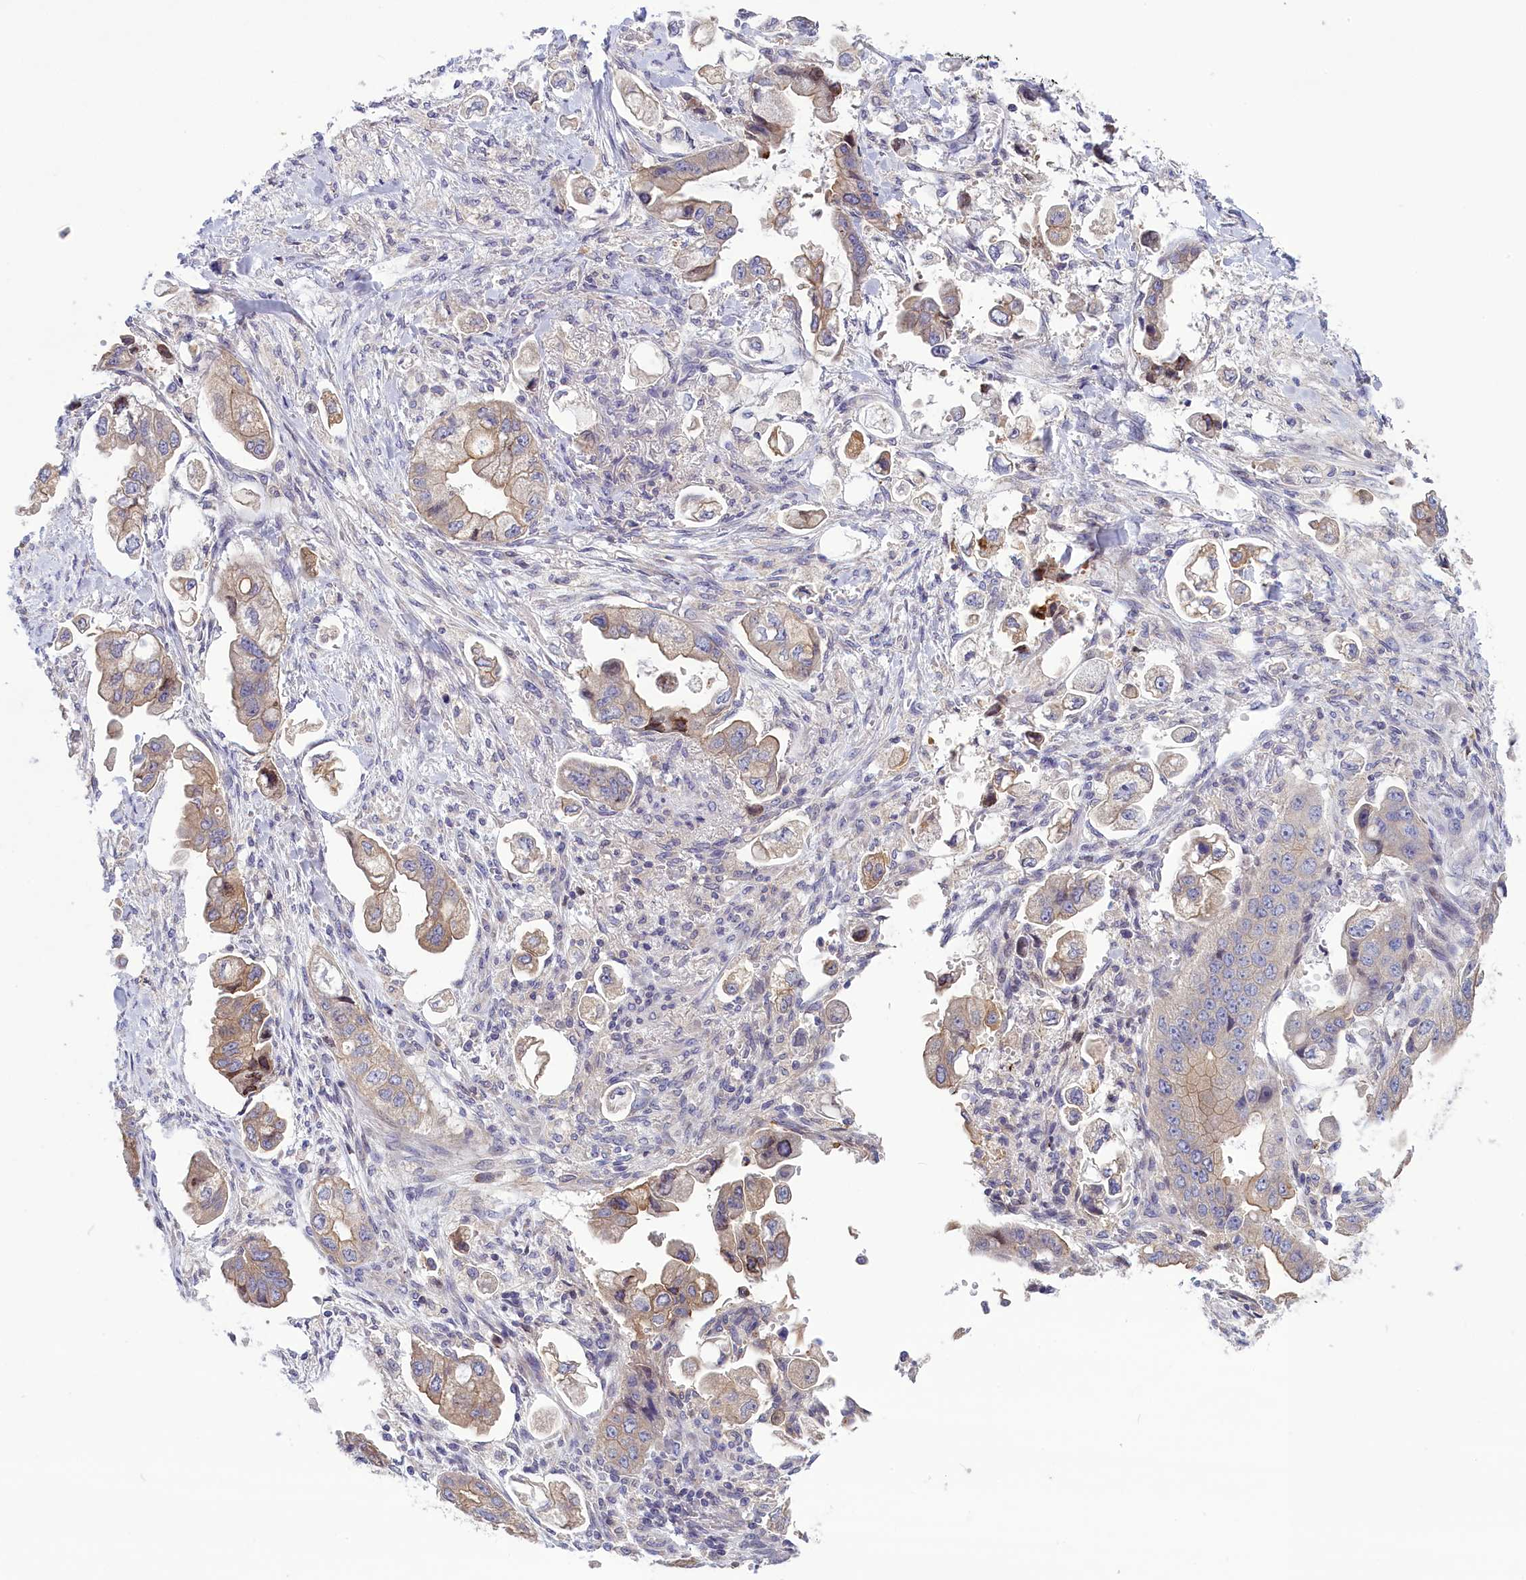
{"staining": {"intensity": "moderate", "quantity": "25%-75%", "location": "cytoplasmic/membranous"}, "tissue": "stomach cancer", "cell_type": "Tumor cells", "image_type": "cancer", "snomed": [{"axis": "morphology", "description": "Adenocarcinoma, NOS"}, {"axis": "topography", "description": "Stomach"}], "caption": "Stomach adenocarcinoma tissue exhibits moderate cytoplasmic/membranous positivity in about 25%-75% of tumor cells, visualized by immunohistochemistry.", "gene": "CORO2A", "patient": {"sex": "male", "age": 62}}